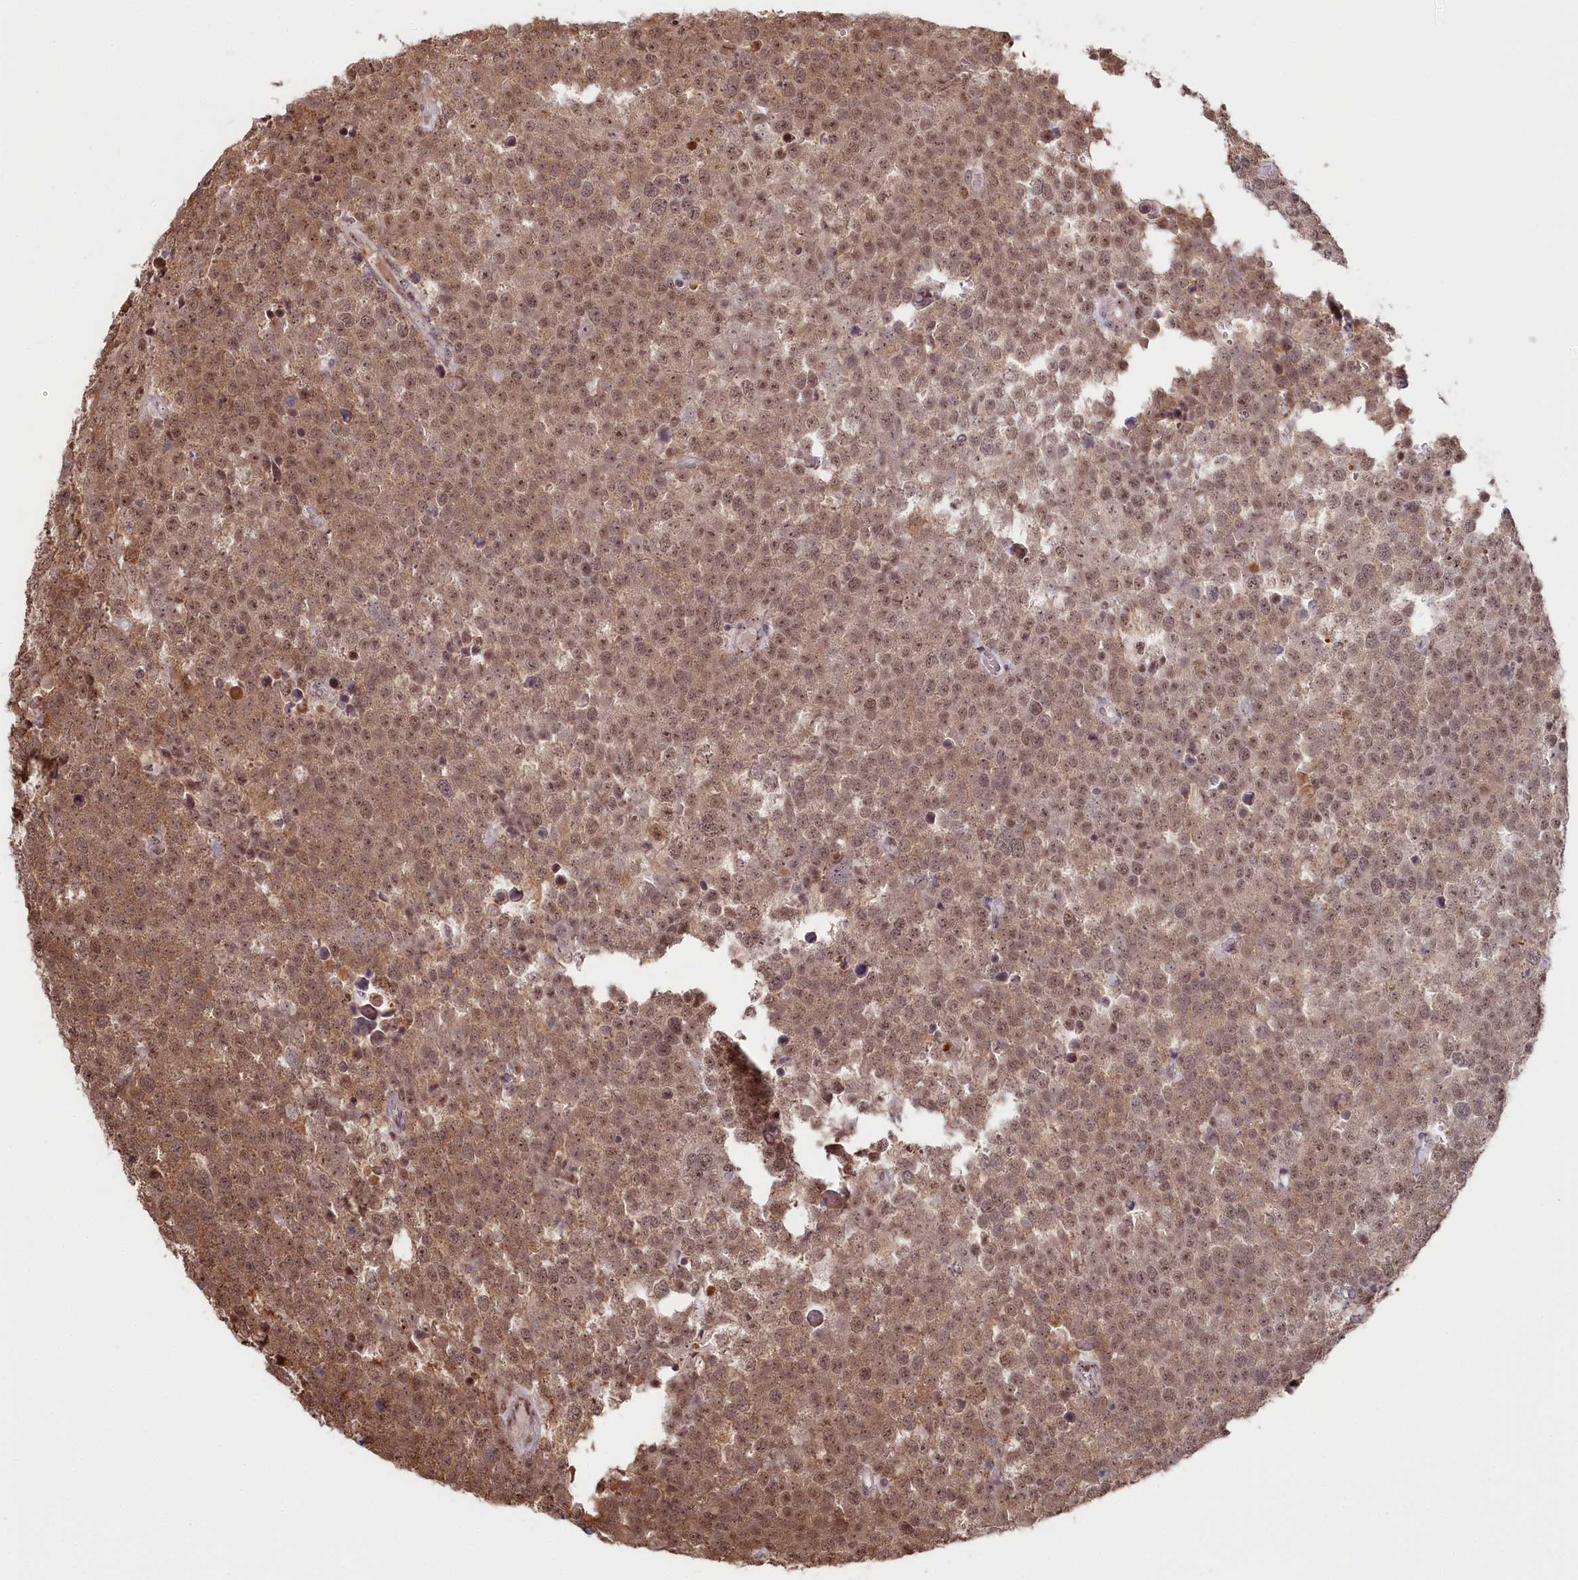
{"staining": {"intensity": "moderate", "quantity": ">75%", "location": "nuclear"}, "tissue": "testis cancer", "cell_type": "Tumor cells", "image_type": "cancer", "snomed": [{"axis": "morphology", "description": "Seminoma, NOS"}, {"axis": "topography", "description": "Testis"}], "caption": "Protein staining demonstrates moderate nuclear positivity in about >75% of tumor cells in testis cancer (seminoma).", "gene": "POLR2H", "patient": {"sex": "male", "age": 71}}